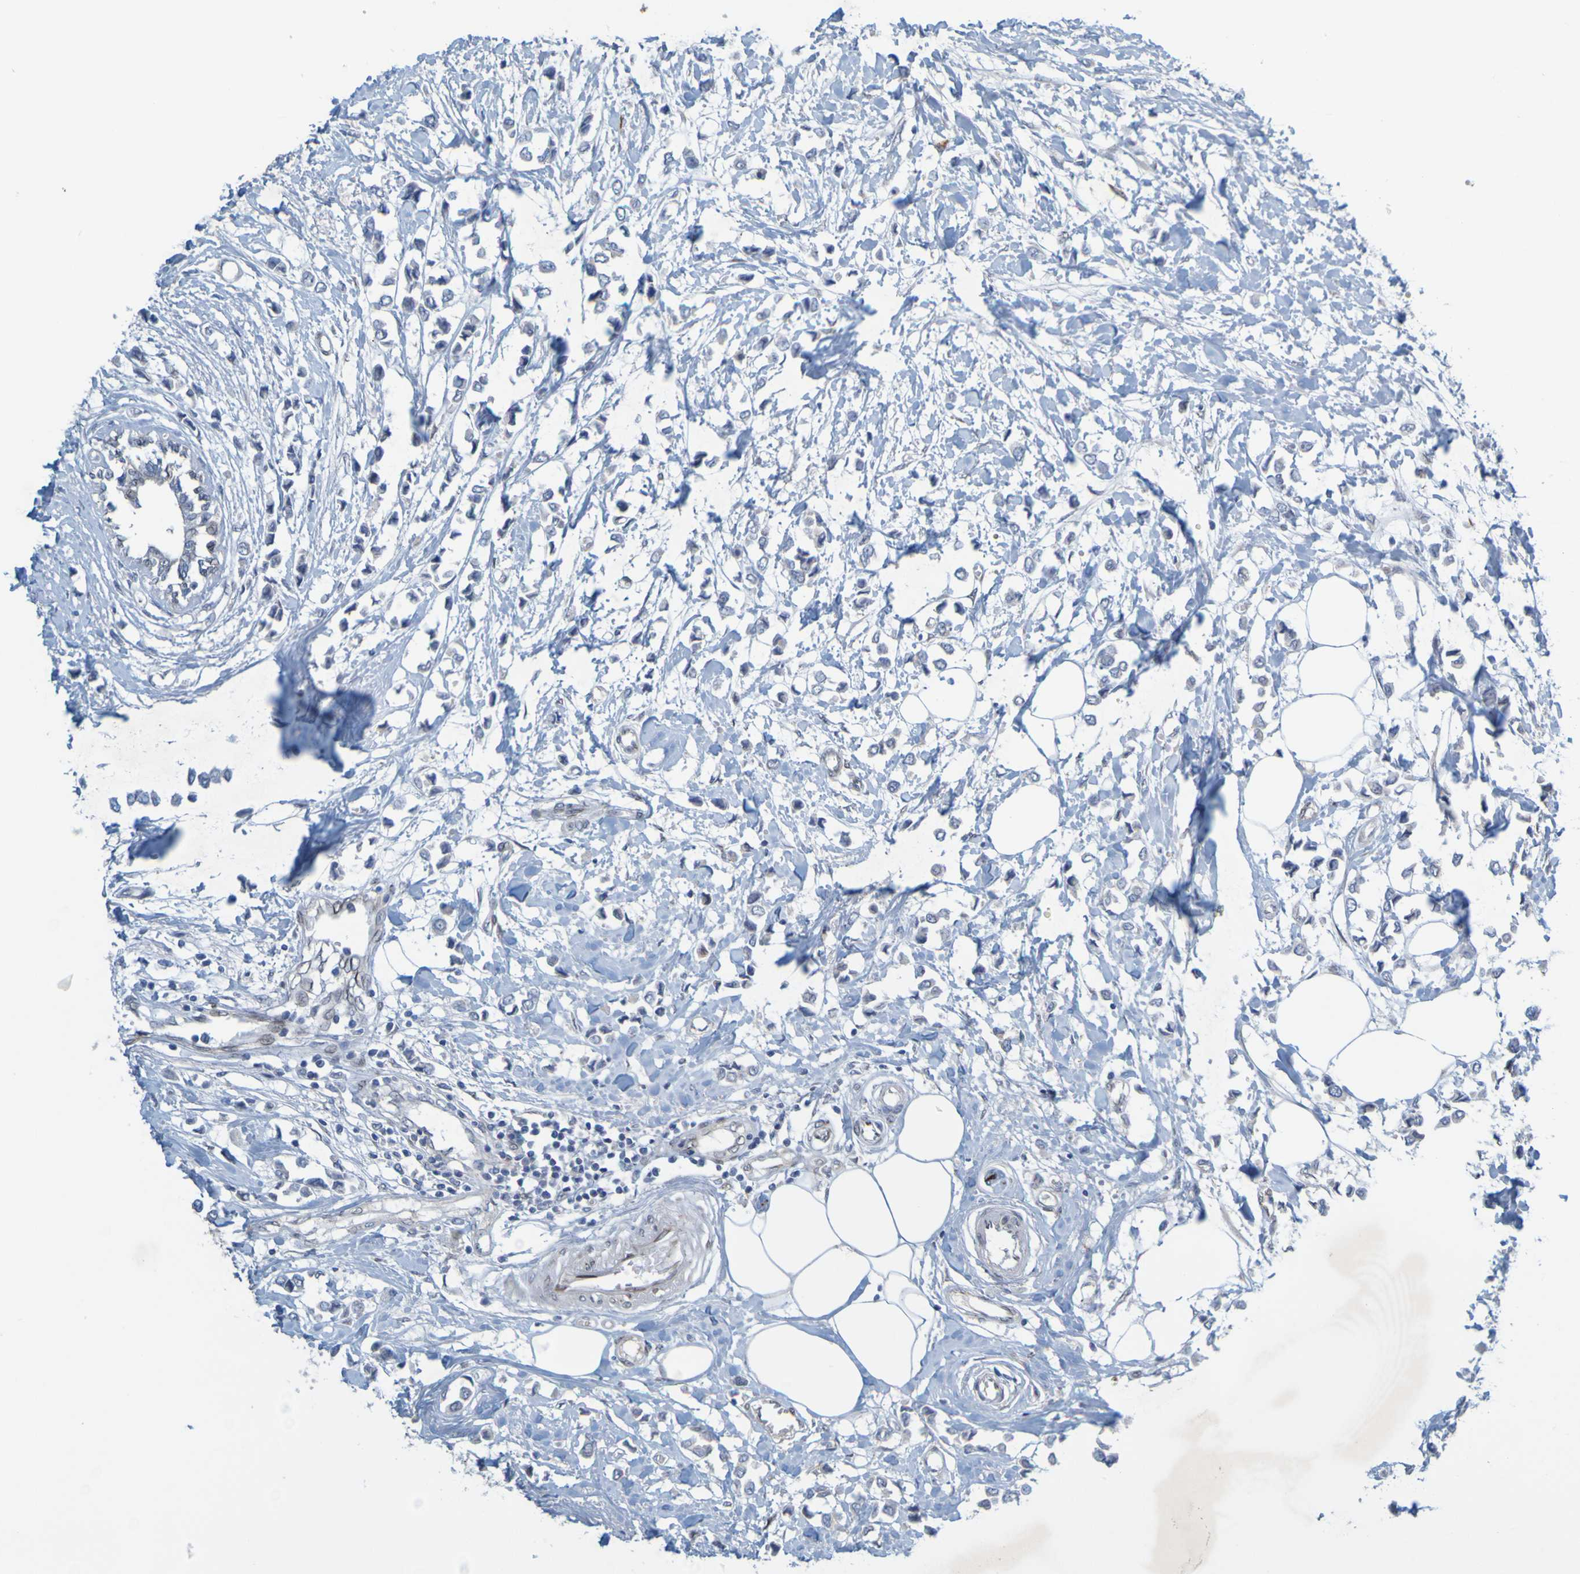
{"staining": {"intensity": "negative", "quantity": "none", "location": "none"}, "tissue": "breast cancer", "cell_type": "Tumor cells", "image_type": "cancer", "snomed": [{"axis": "morphology", "description": "Lobular carcinoma"}, {"axis": "topography", "description": "Breast"}], "caption": "An image of human breast cancer is negative for staining in tumor cells.", "gene": "MAG", "patient": {"sex": "female", "age": 51}}